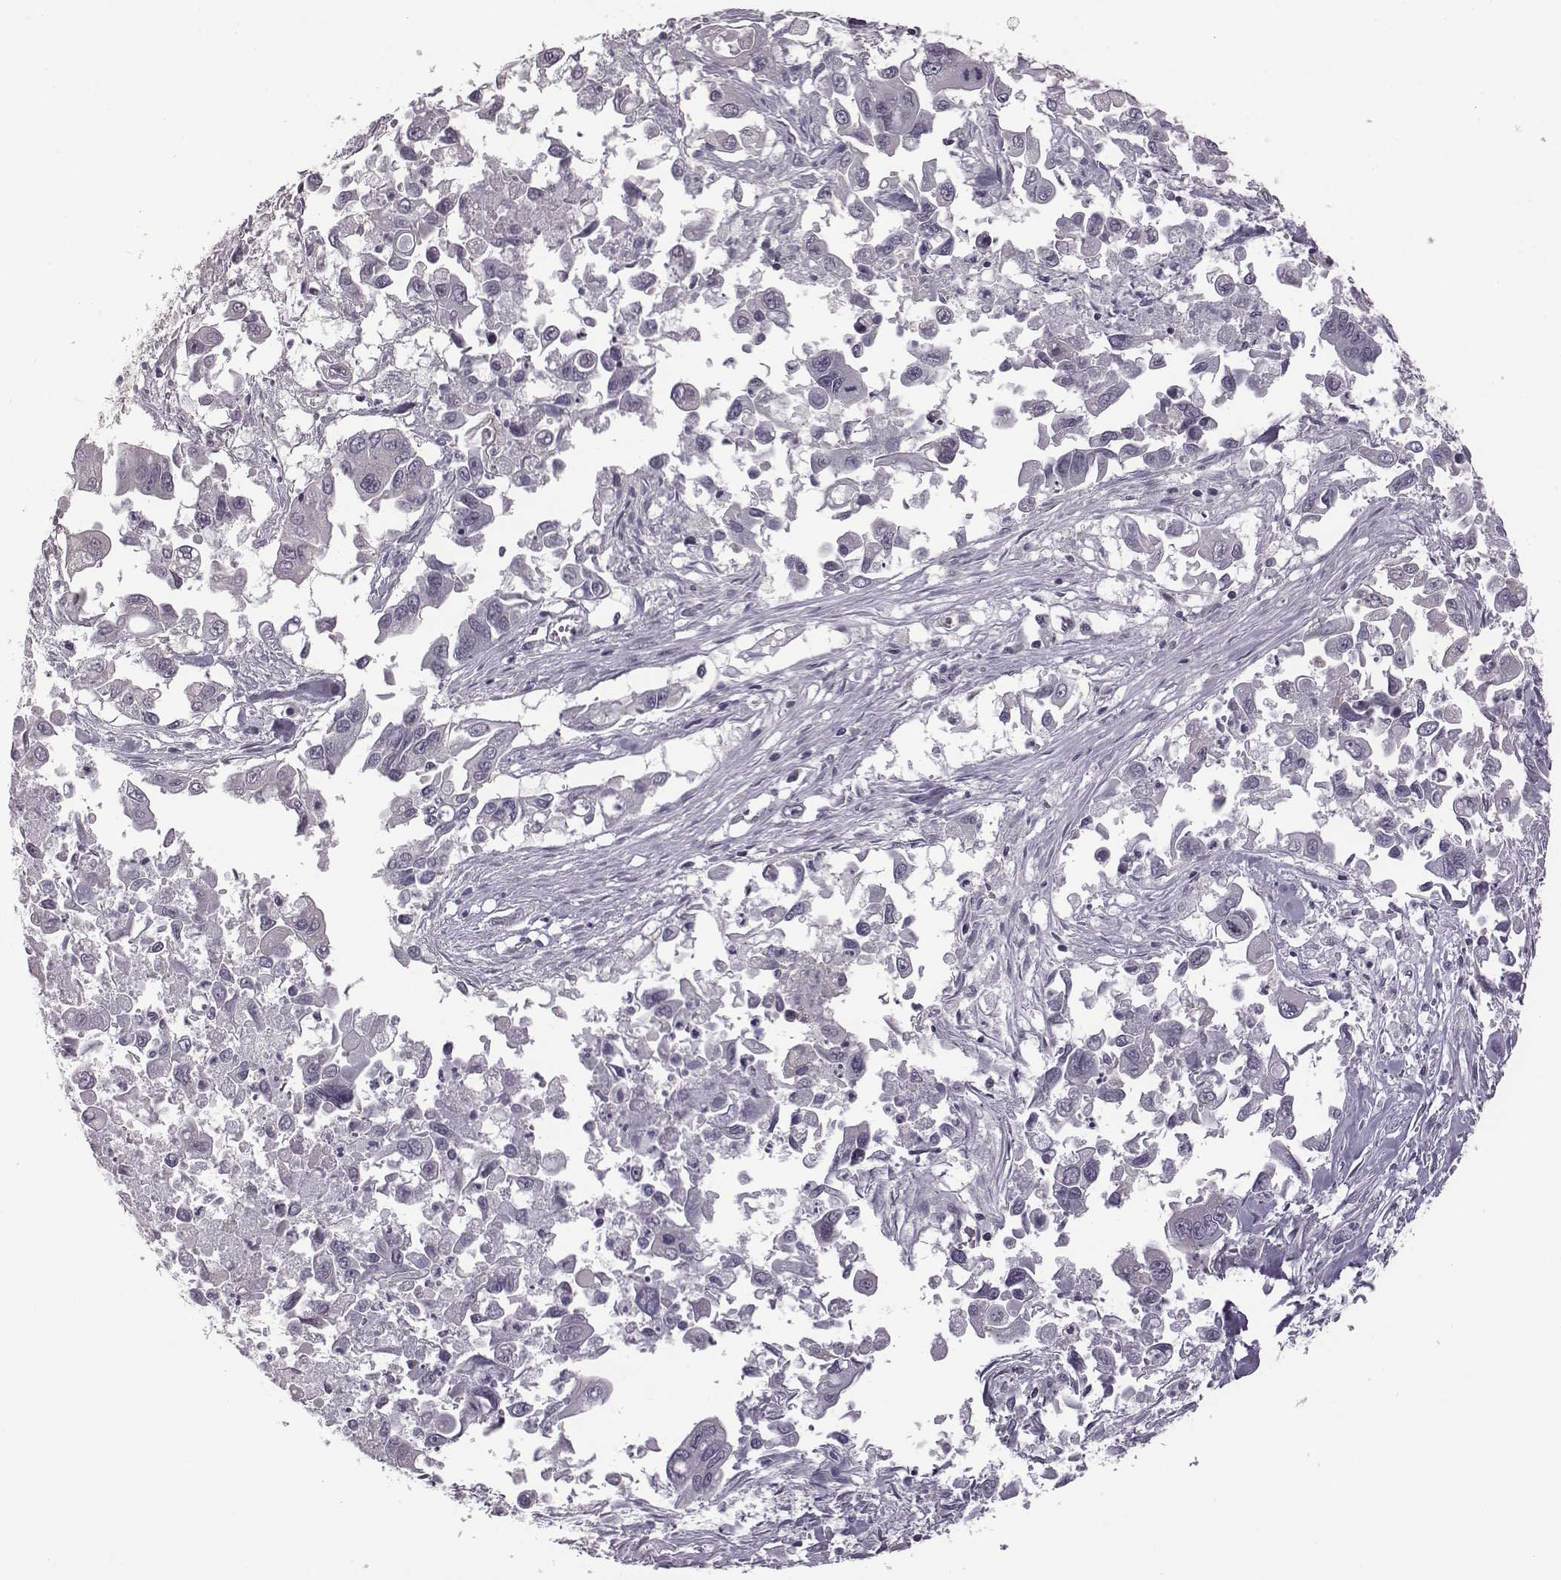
{"staining": {"intensity": "negative", "quantity": "none", "location": "none"}, "tissue": "pancreatic cancer", "cell_type": "Tumor cells", "image_type": "cancer", "snomed": [{"axis": "morphology", "description": "Adenocarcinoma, NOS"}, {"axis": "topography", "description": "Pancreas"}], "caption": "DAB (3,3'-diaminobenzidine) immunohistochemical staining of pancreatic cancer (adenocarcinoma) exhibits no significant expression in tumor cells. The staining is performed using DAB (3,3'-diaminobenzidine) brown chromogen with nuclei counter-stained in using hematoxylin.", "gene": "BICDL1", "patient": {"sex": "female", "age": 83}}